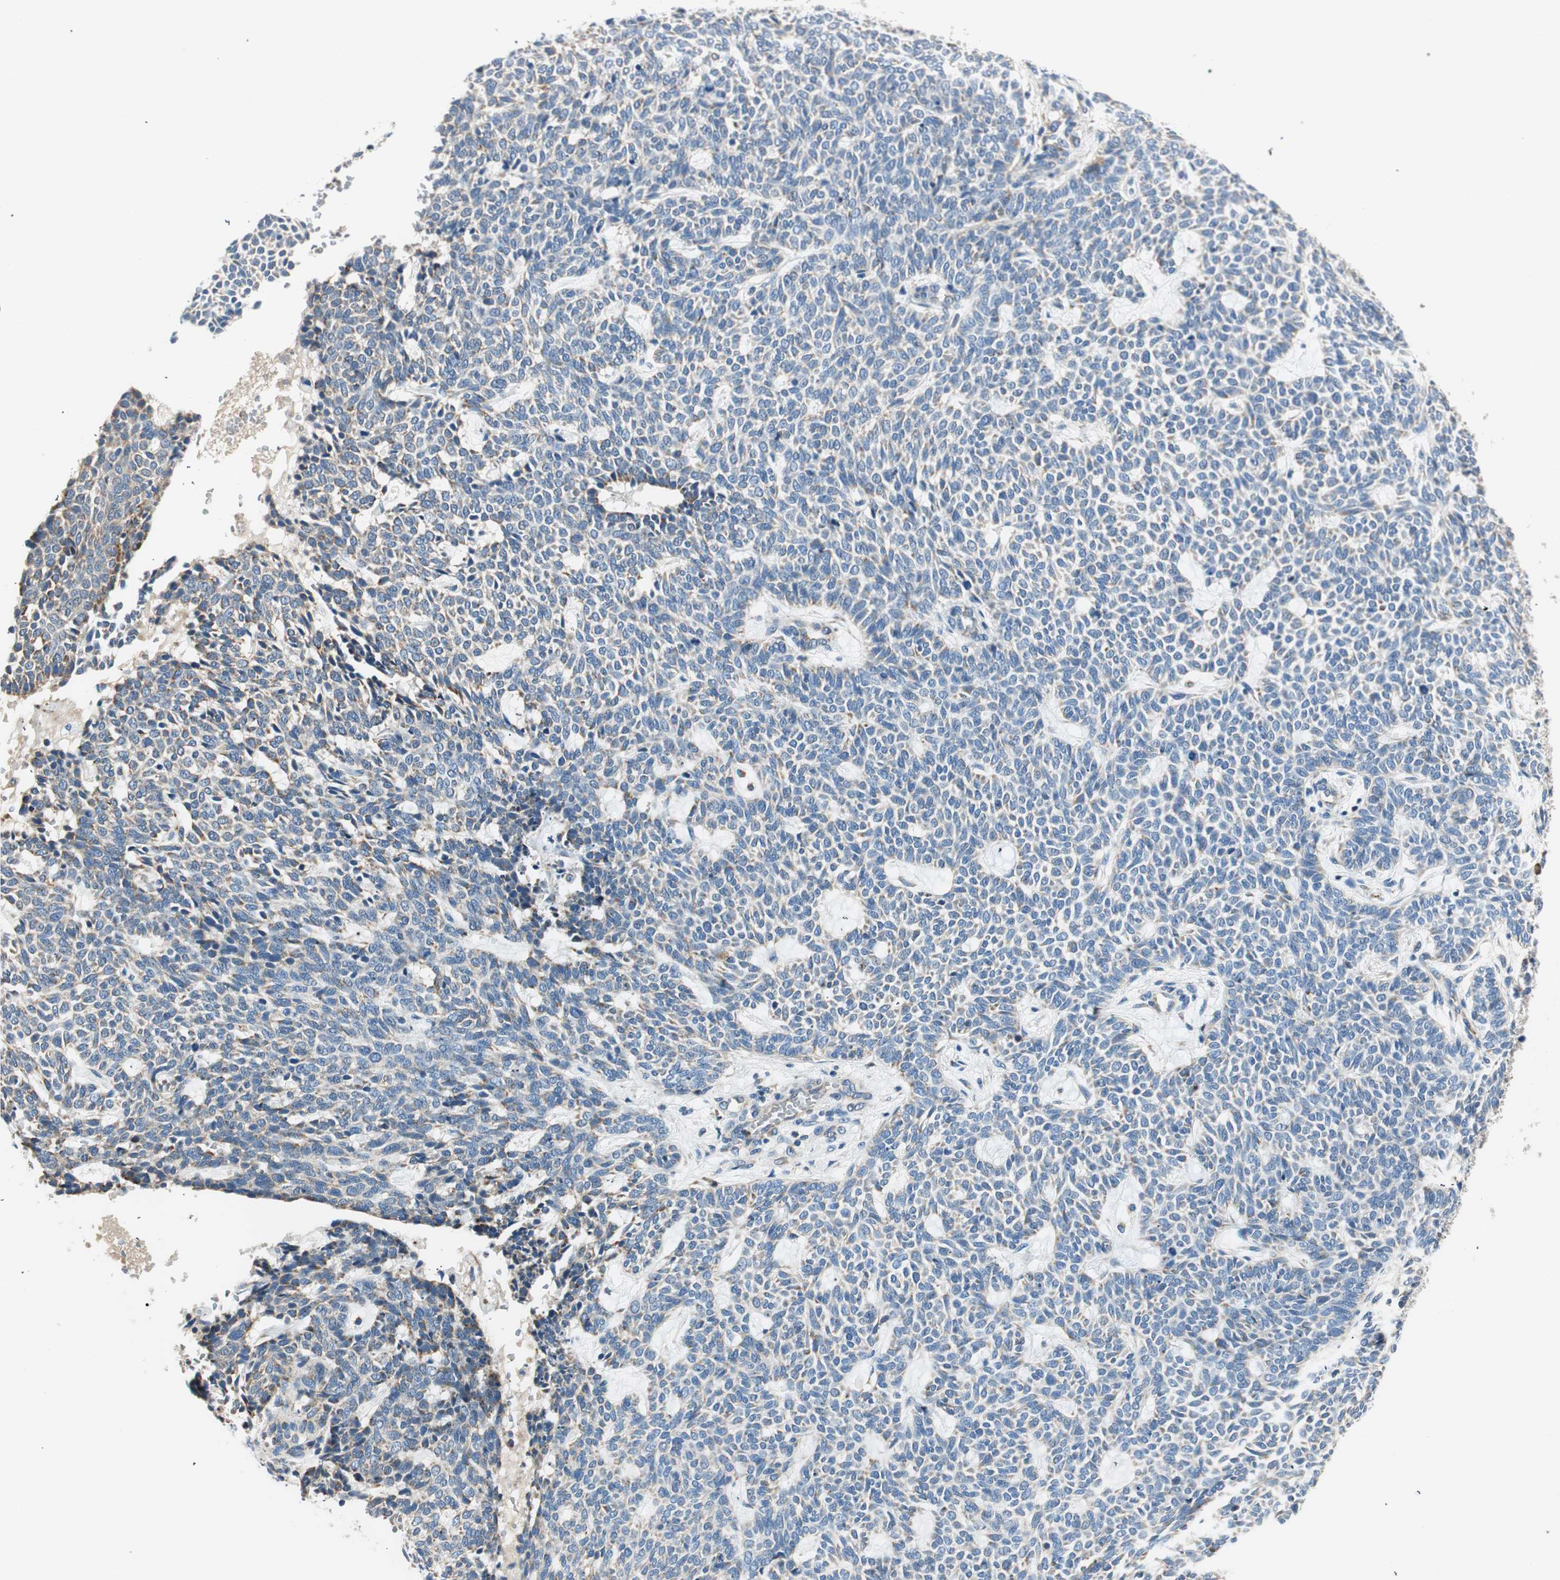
{"staining": {"intensity": "weak", "quantity": "25%-75%", "location": "cytoplasmic/membranous"}, "tissue": "skin cancer", "cell_type": "Tumor cells", "image_type": "cancer", "snomed": [{"axis": "morphology", "description": "Basal cell carcinoma"}, {"axis": "topography", "description": "Skin"}], "caption": "Protein staining of skin cancer tissue shows weak cytoplasmic/membranous staining in approximately 25%-75% of tumor cells.", "gene": "RORB", "patient": {"sex": "male", "age": 87}}